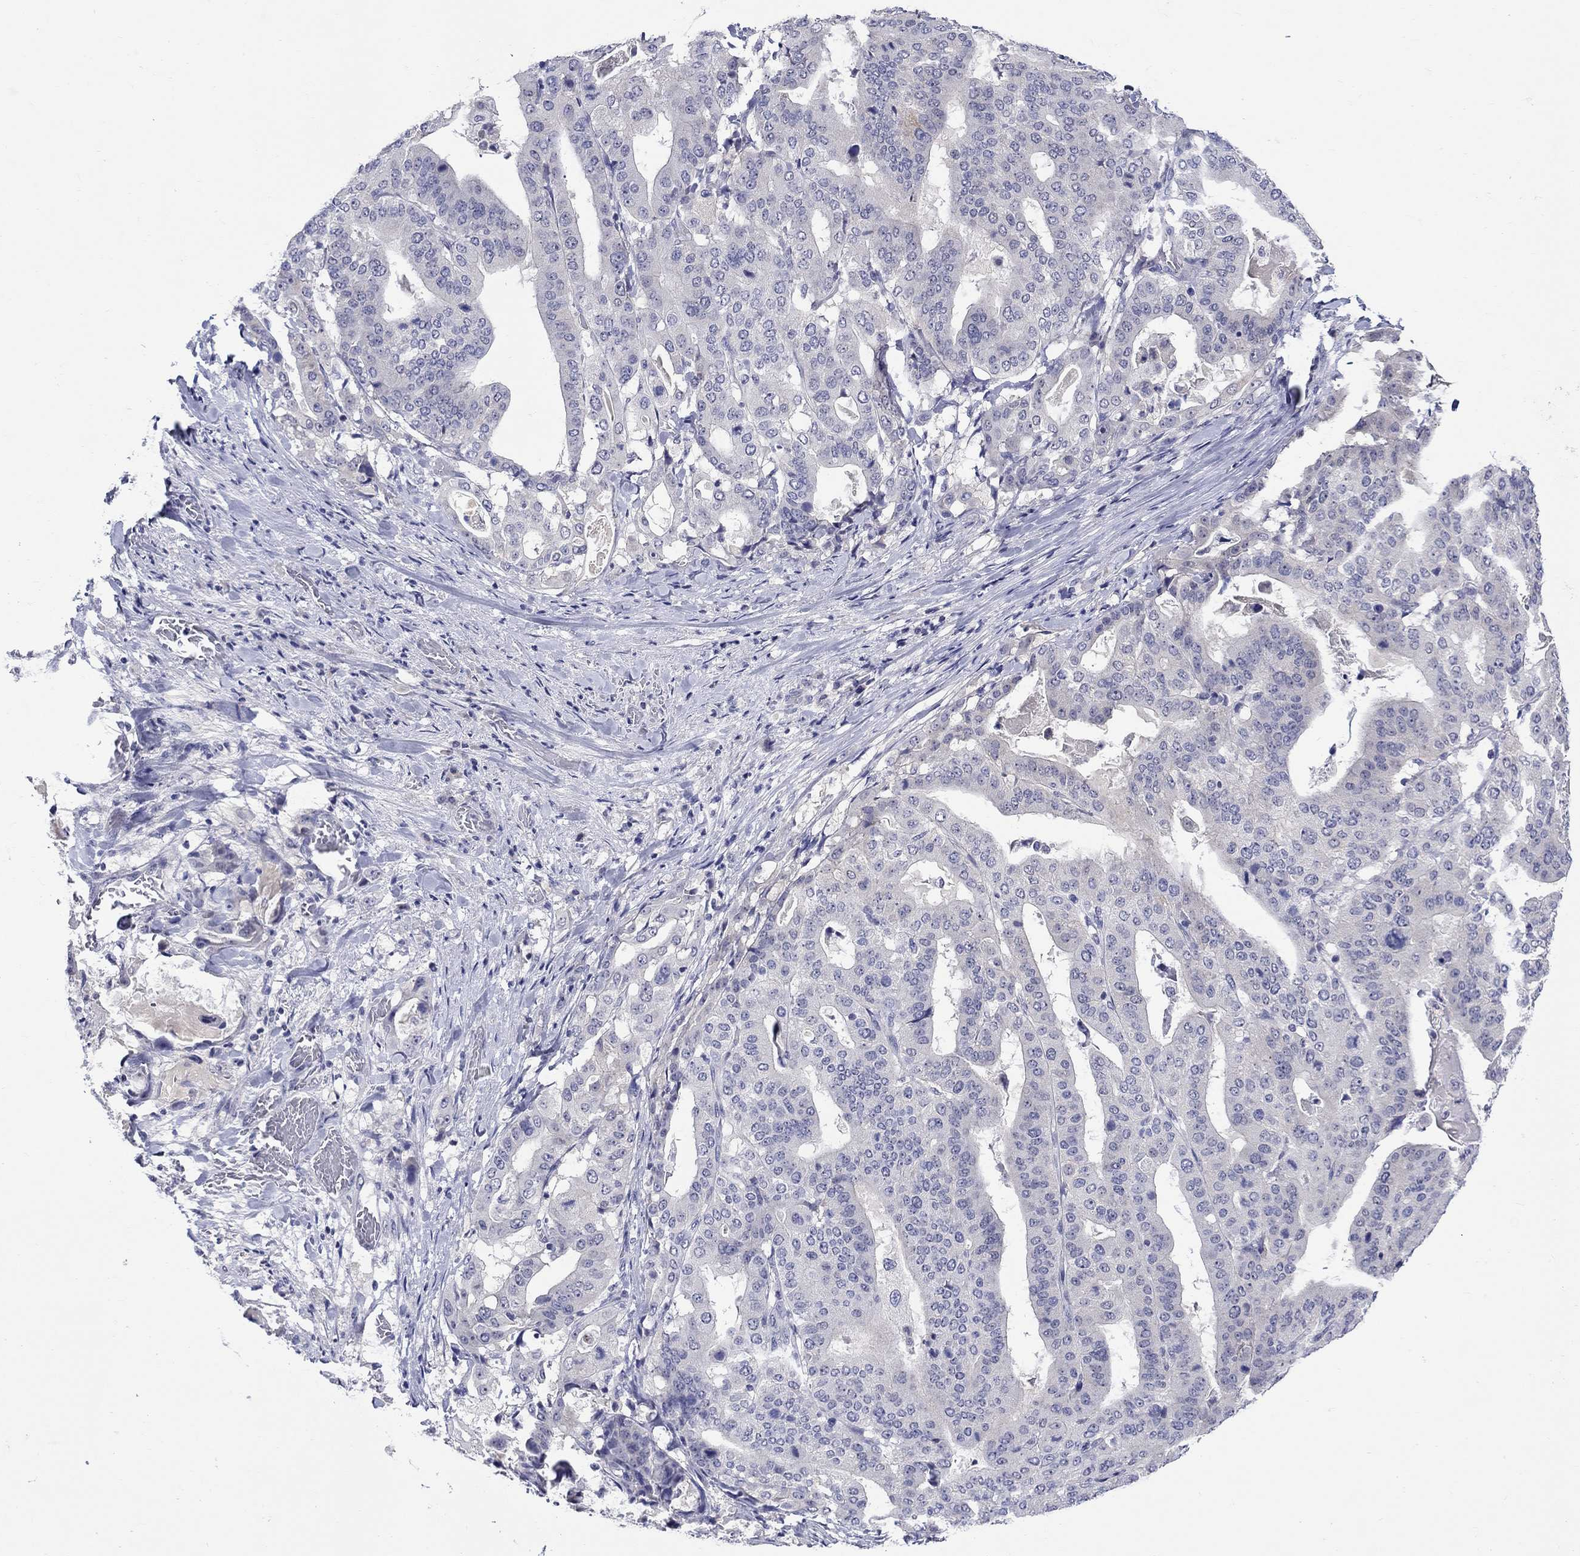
{"staining": {"intensity": "negative", "quantity": "none", "location": "none"}, "tissue": "stomach cancer", "cell_type": "Tumor cells", "image_type": "cancer", "snomed": [{"axis": "morphology", "description": "Adenocarcinoma, NOS"}, {"axis": "topography", "description": "Stomach"}], "caption": "High power microscopy photomicrograph of an immunohistochemistry (IHC) image of stomach cancer (adenocarcinoma), revealing no significant staining in tumor cells.", "gene": "SLC30A3", "patient": {"sex": "male", "age": 48}}